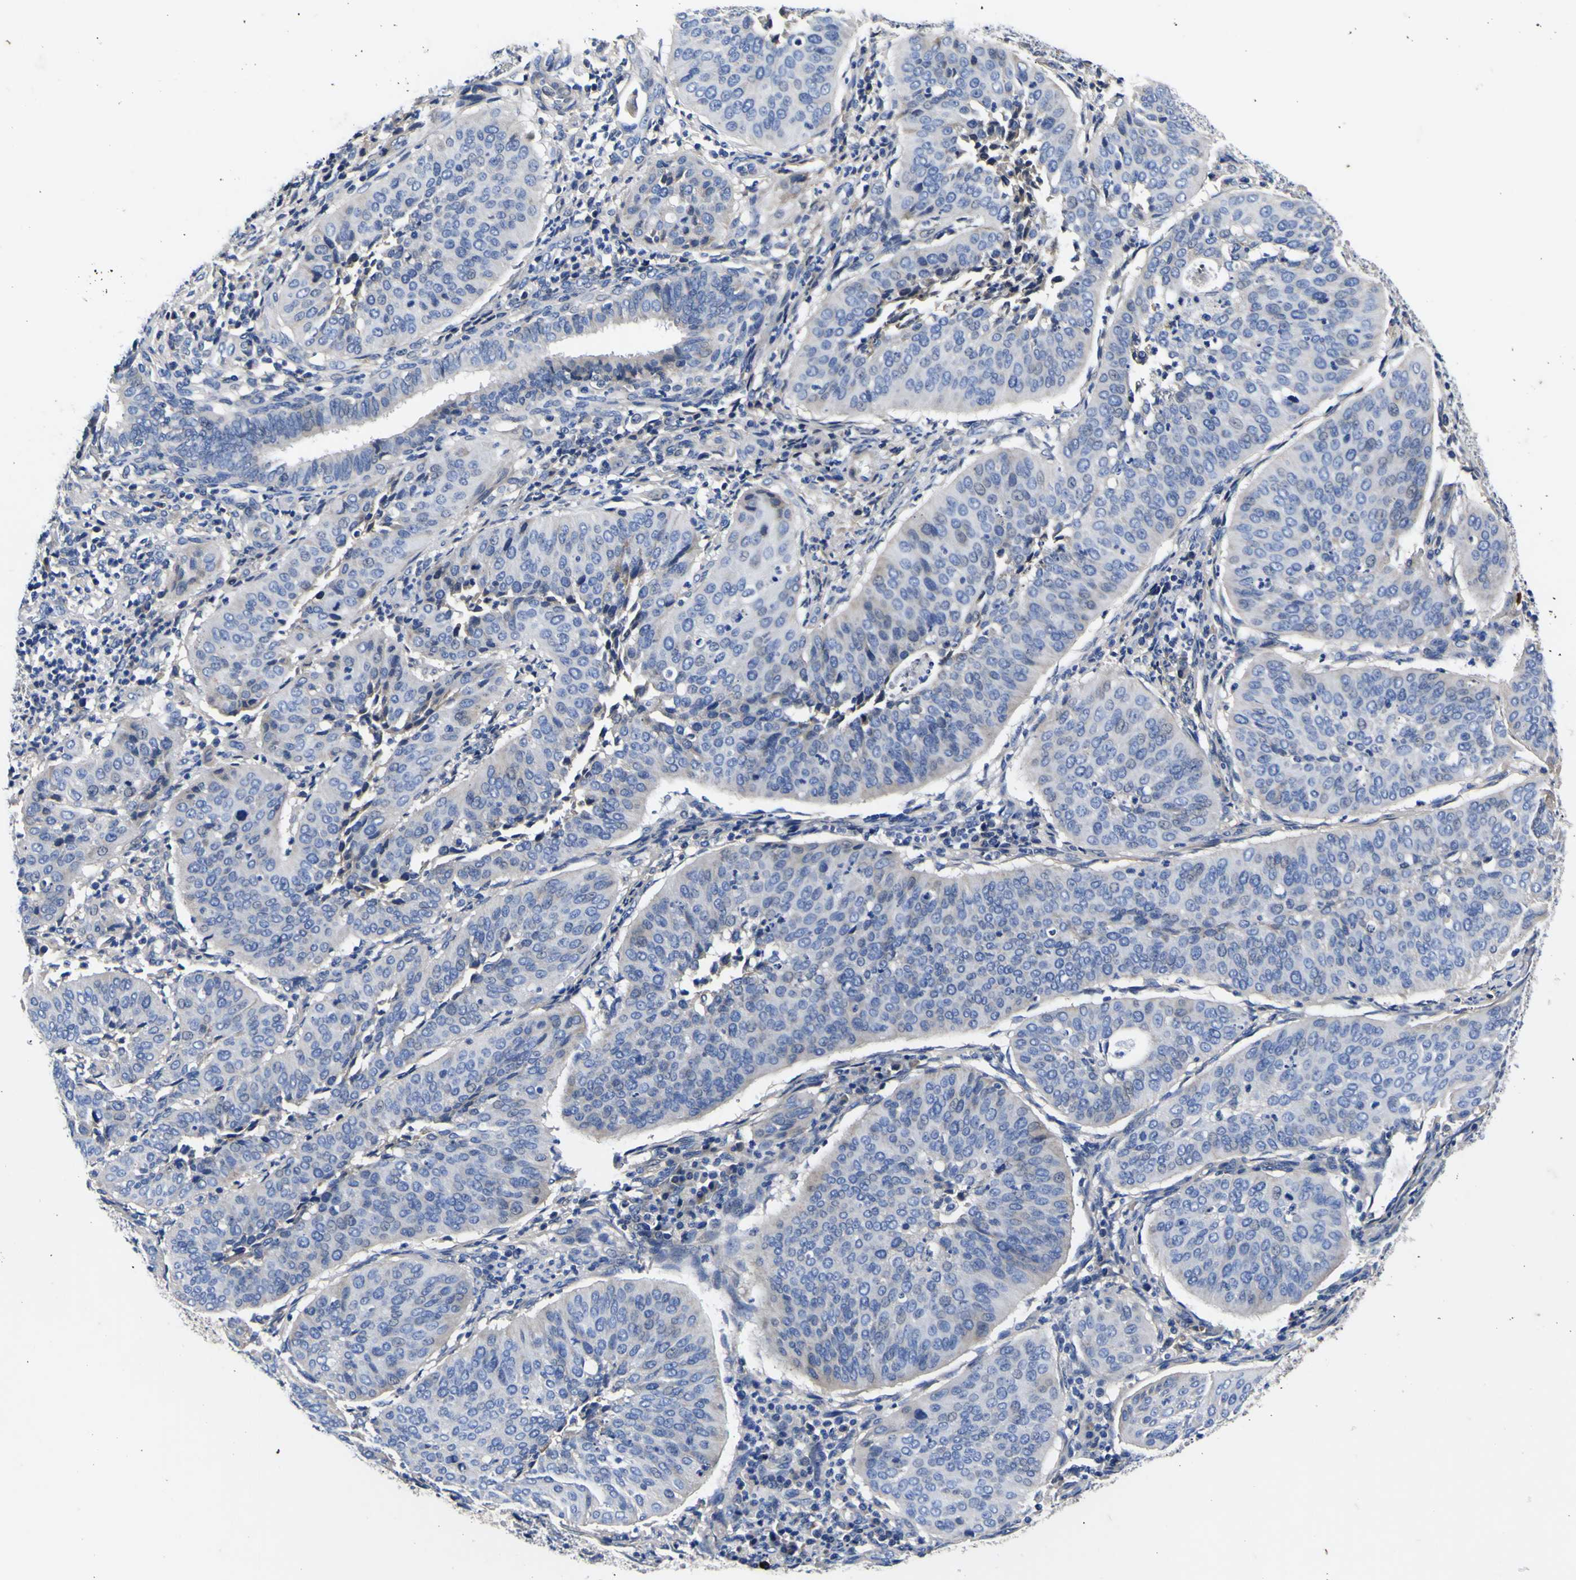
{"staining": {"intensity": "negative", "quantity": "none", "location": "none"}, "tissue": "cervical cancer", "cell_type": "Tumor cells", "image_type": "cancer", "snomed": [{"axis": "morphology", "description": "Normal tissue, NOS"}, {"axis": "morphology", "description": "Squamous cell carcinoma, NOS"}, {"axis": "topography", "description": "Cervix"}], "caption": "A histopathology image of cervical cancer (squamous cell carcinoma) stained for a protein reveals no brown staining in tumor cells.", "gene": "VASN", "patient": {"sex": "female", "age": 39}}